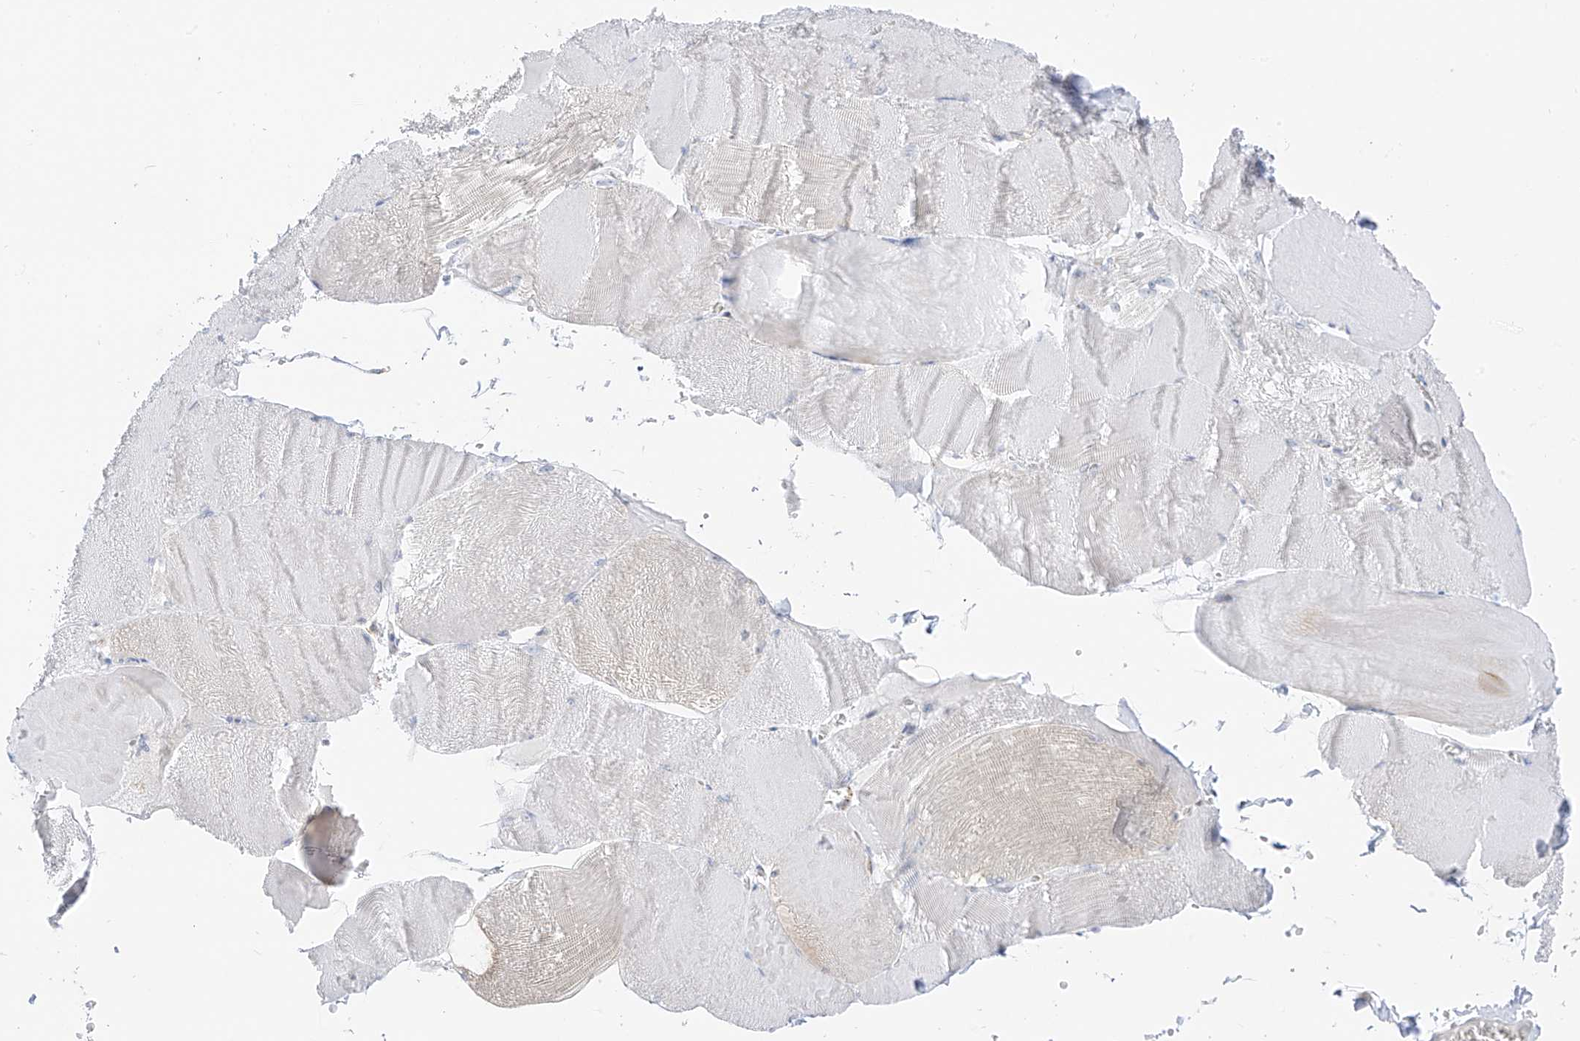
{"staining": {"intensity": "negative", "quantity": "none", "location": "none"}, "tissue": "skeletal muscle", "cell_type": "Myocytes", "image_type": "normal", "snomed": [{"axis": "morphology", "description": "Normal tissue, NOS"}, {"axis": "morphology", "description": "Basal cell carcinoma"}, {"axis": "topography", "description": "Skeletal muscle"}], "caption": "A photomicrograph of skeletal muscle stained for a protein displays no brown staining in myocytes.", "gene": "ETHE1", "patient": {"sex": "female", "age": 64}}